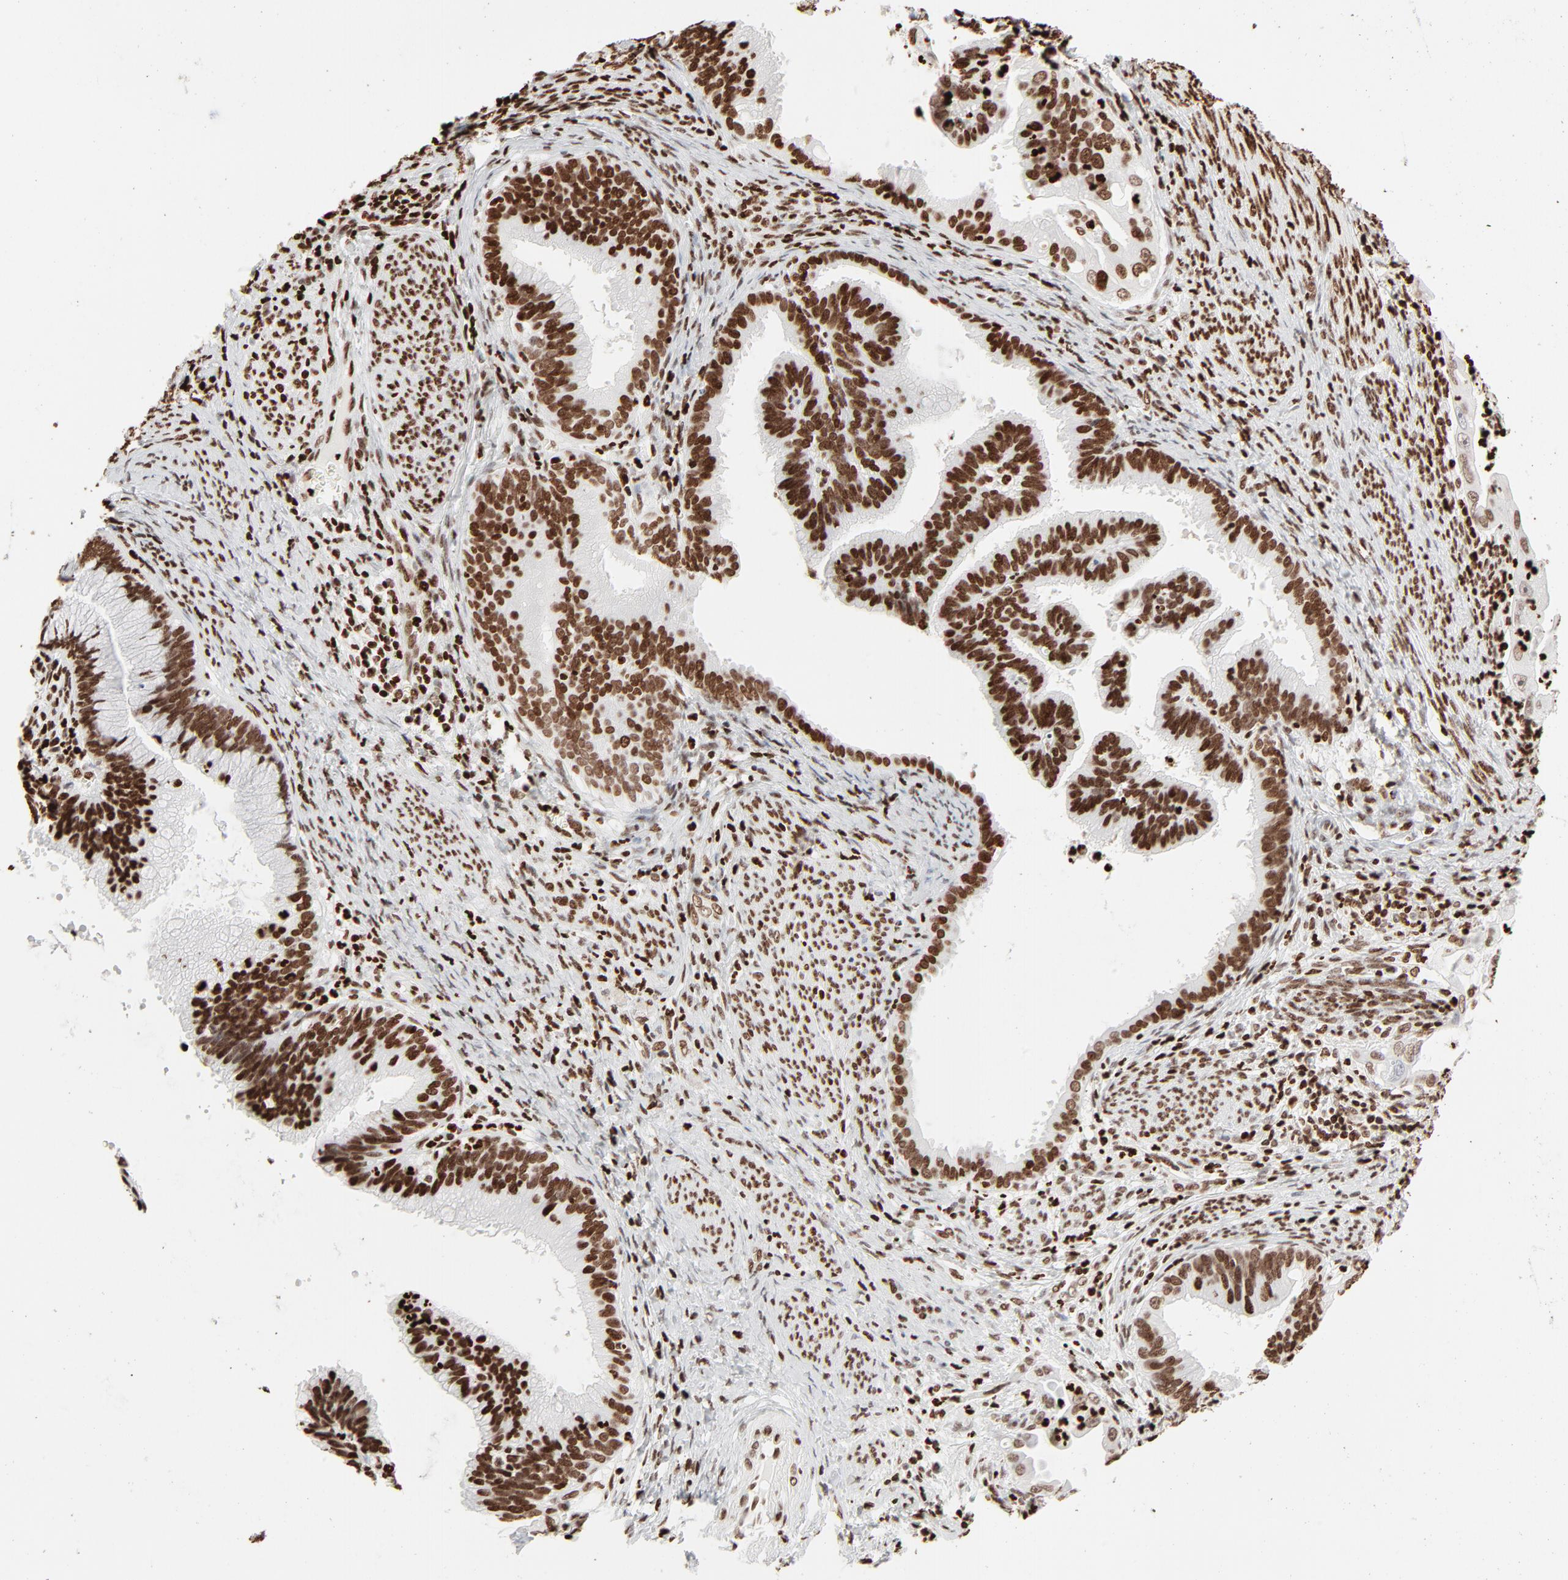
{"staining": {"intensity": "moderate", "quantity": ">75%", "location": "nuclear"}, "tissue": "cervical cancer", "cell_type": "Tumor cells", "image_type": "cancer", "snomed": [{"axis": "morphology", "description": "Adenocarcinoma, NOS"}, {"axis": "topography", "description": "Cervix"}], "caption": "Human cervical adenocarcinoma stained for a protein (brown) demonstrates moderate nuclear positive staining in about >75% of tumor cells.", "gene": "HMGB2", "patient": {"sex": "female", "age": 47}}